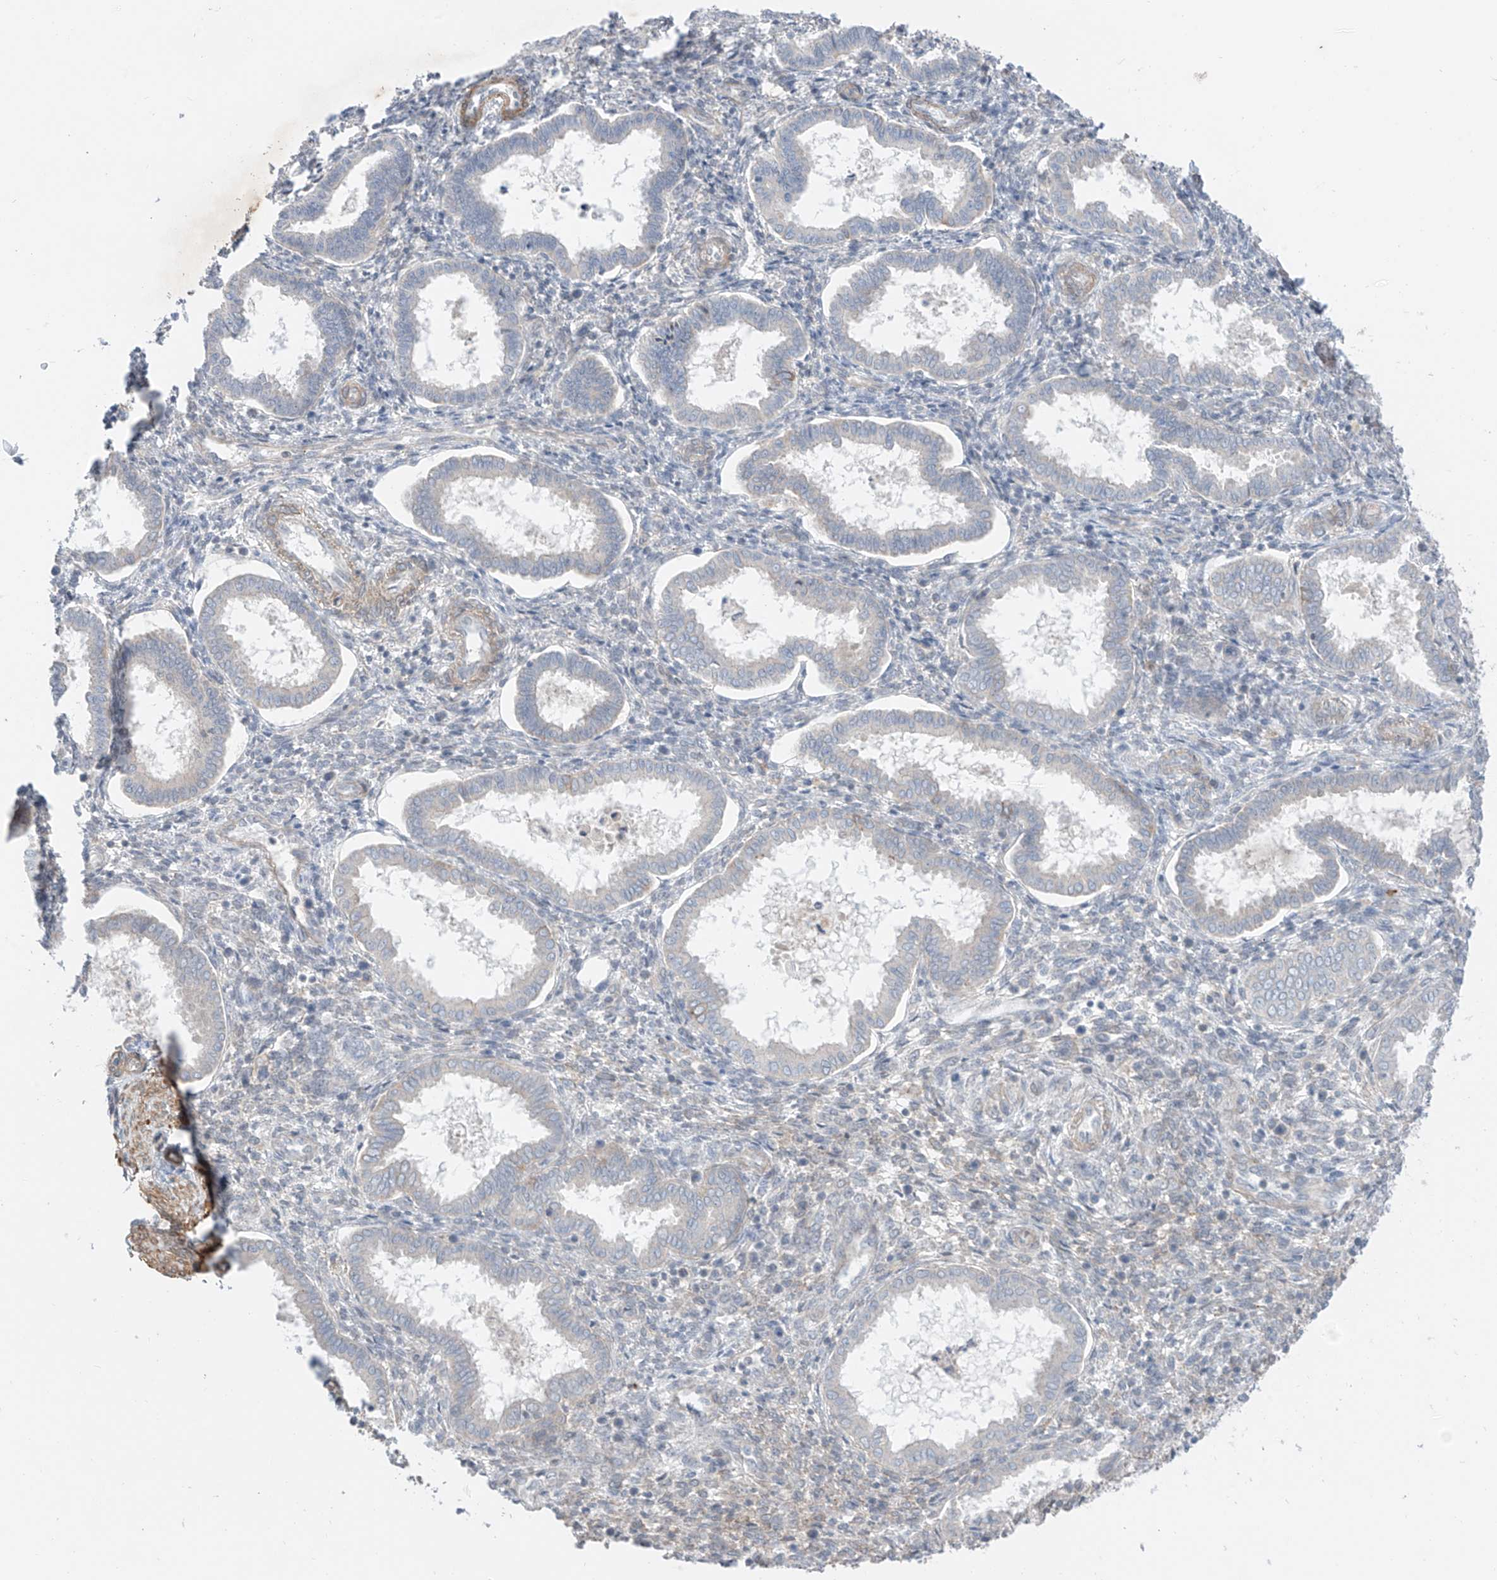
{"staining": {"intensity": "negative", "quantity": "none", "location": "none"}, "tissue": "endometrium", "cell_type": "Cells in endometrial stroma", "image_type": "normal", "snomed": [{"axis": "morphology", "description": "Normal tissue, NOS"}, {"axis": "topography", "description": "Endometrium"}], "caption": "A high-resolution micrograph shows IHC staining of normal endometrium, which displays no significant positivity in cells in endometrial stroma.", "gene": "ABLIM2", "patient": {"sex": "female", "age": 24}}